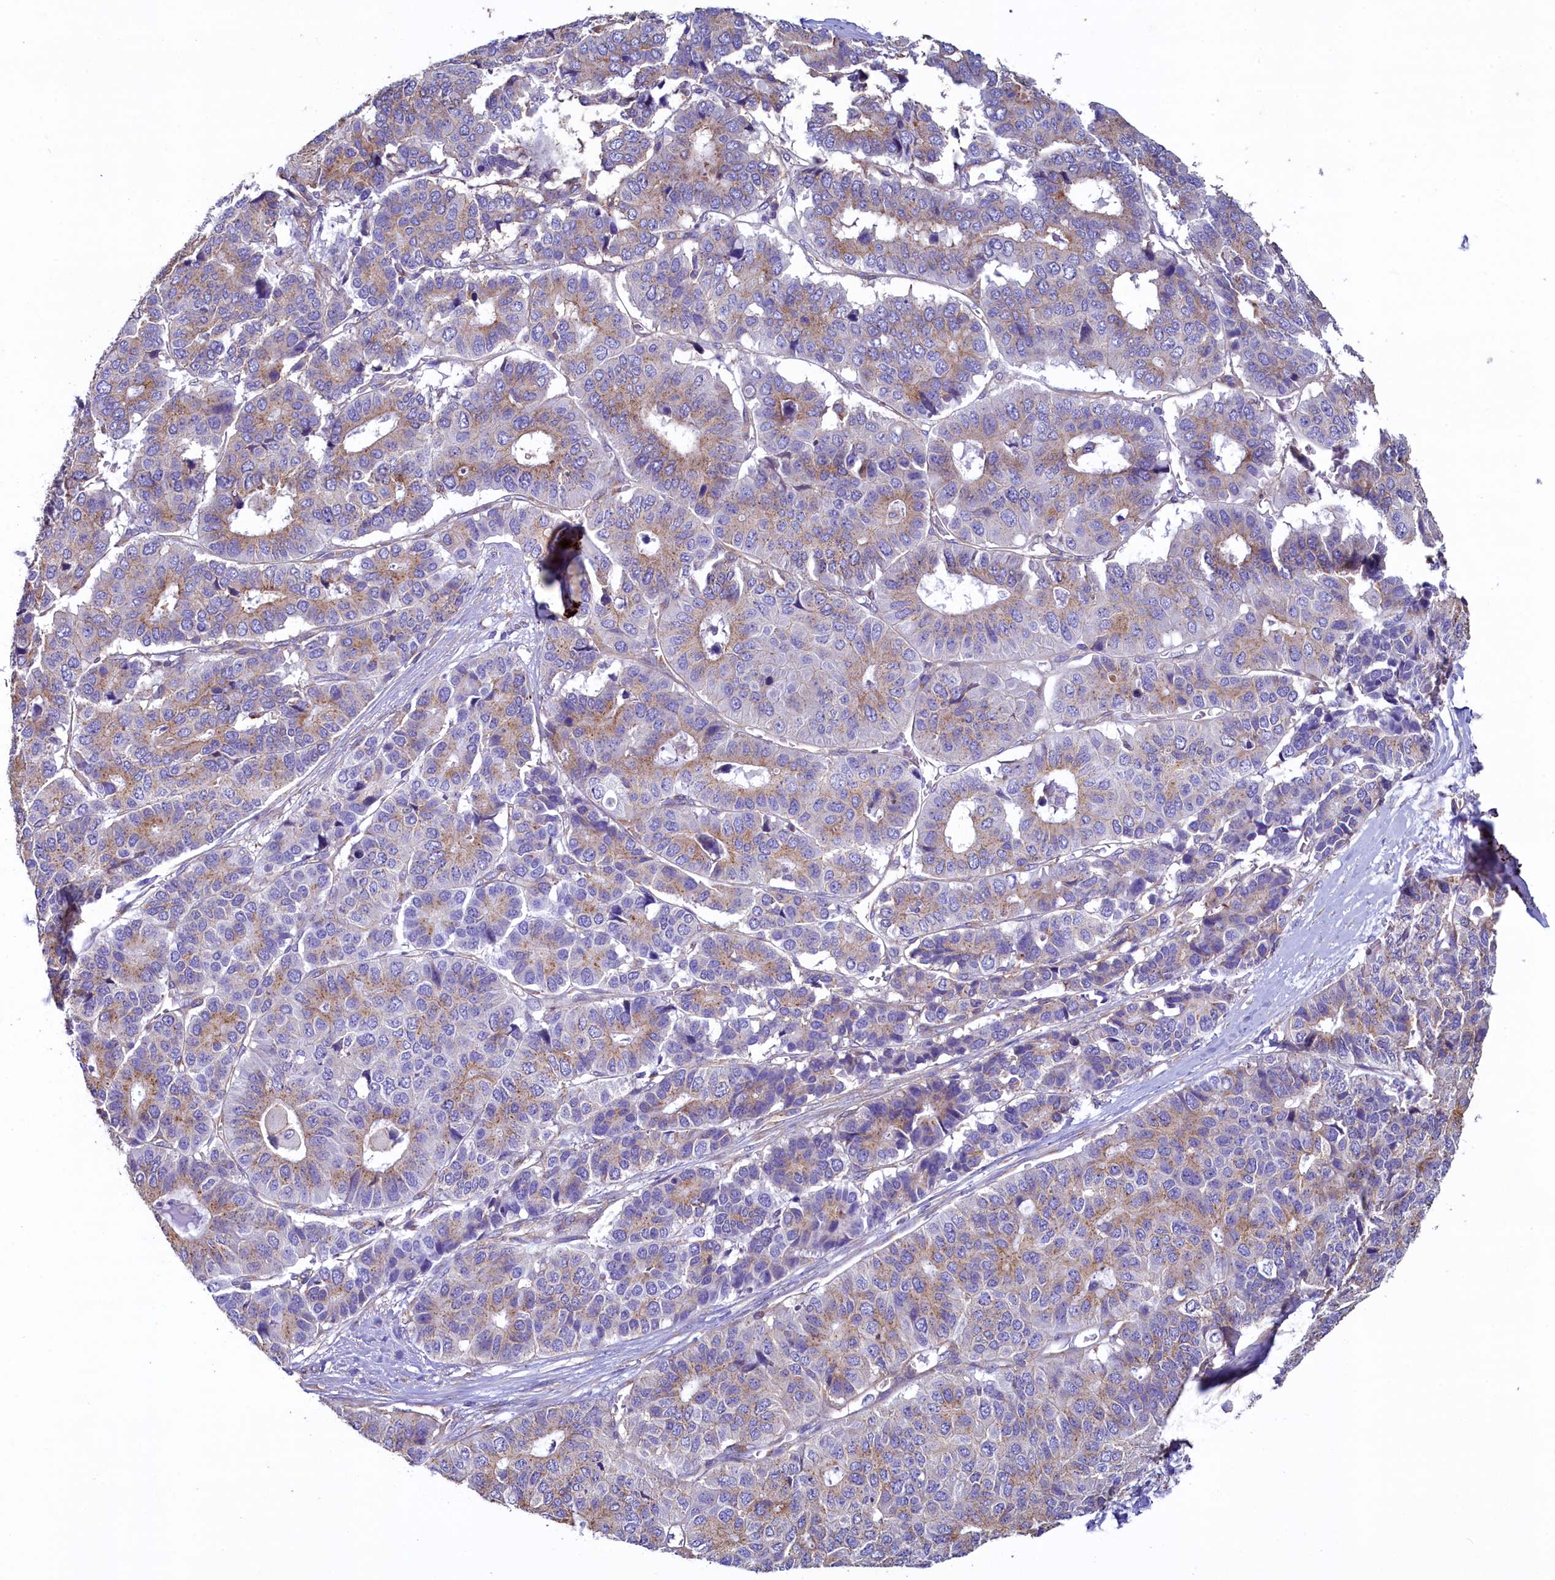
{"staining": {"intensity": "weak", "quantity": "25%-75%", "location": "cytoplasmic/membranous"}, "tissue": "pancreatic cancer", "cell_type": "Tumor cells", "image_type": "cancer", "snomed": [{"axis": "morphology", "description": "Adenocarcinoma, NOS"}, {"axis": "topography", "description": "Pancreas"}], "caption": "Weak cytoplasmic/membranous expression is appreciated in approximately 25%-75% of tumor cells in pancreatic cancer.", "gene": "GPR21", "patient": {"sex": "male", "age": 50}}